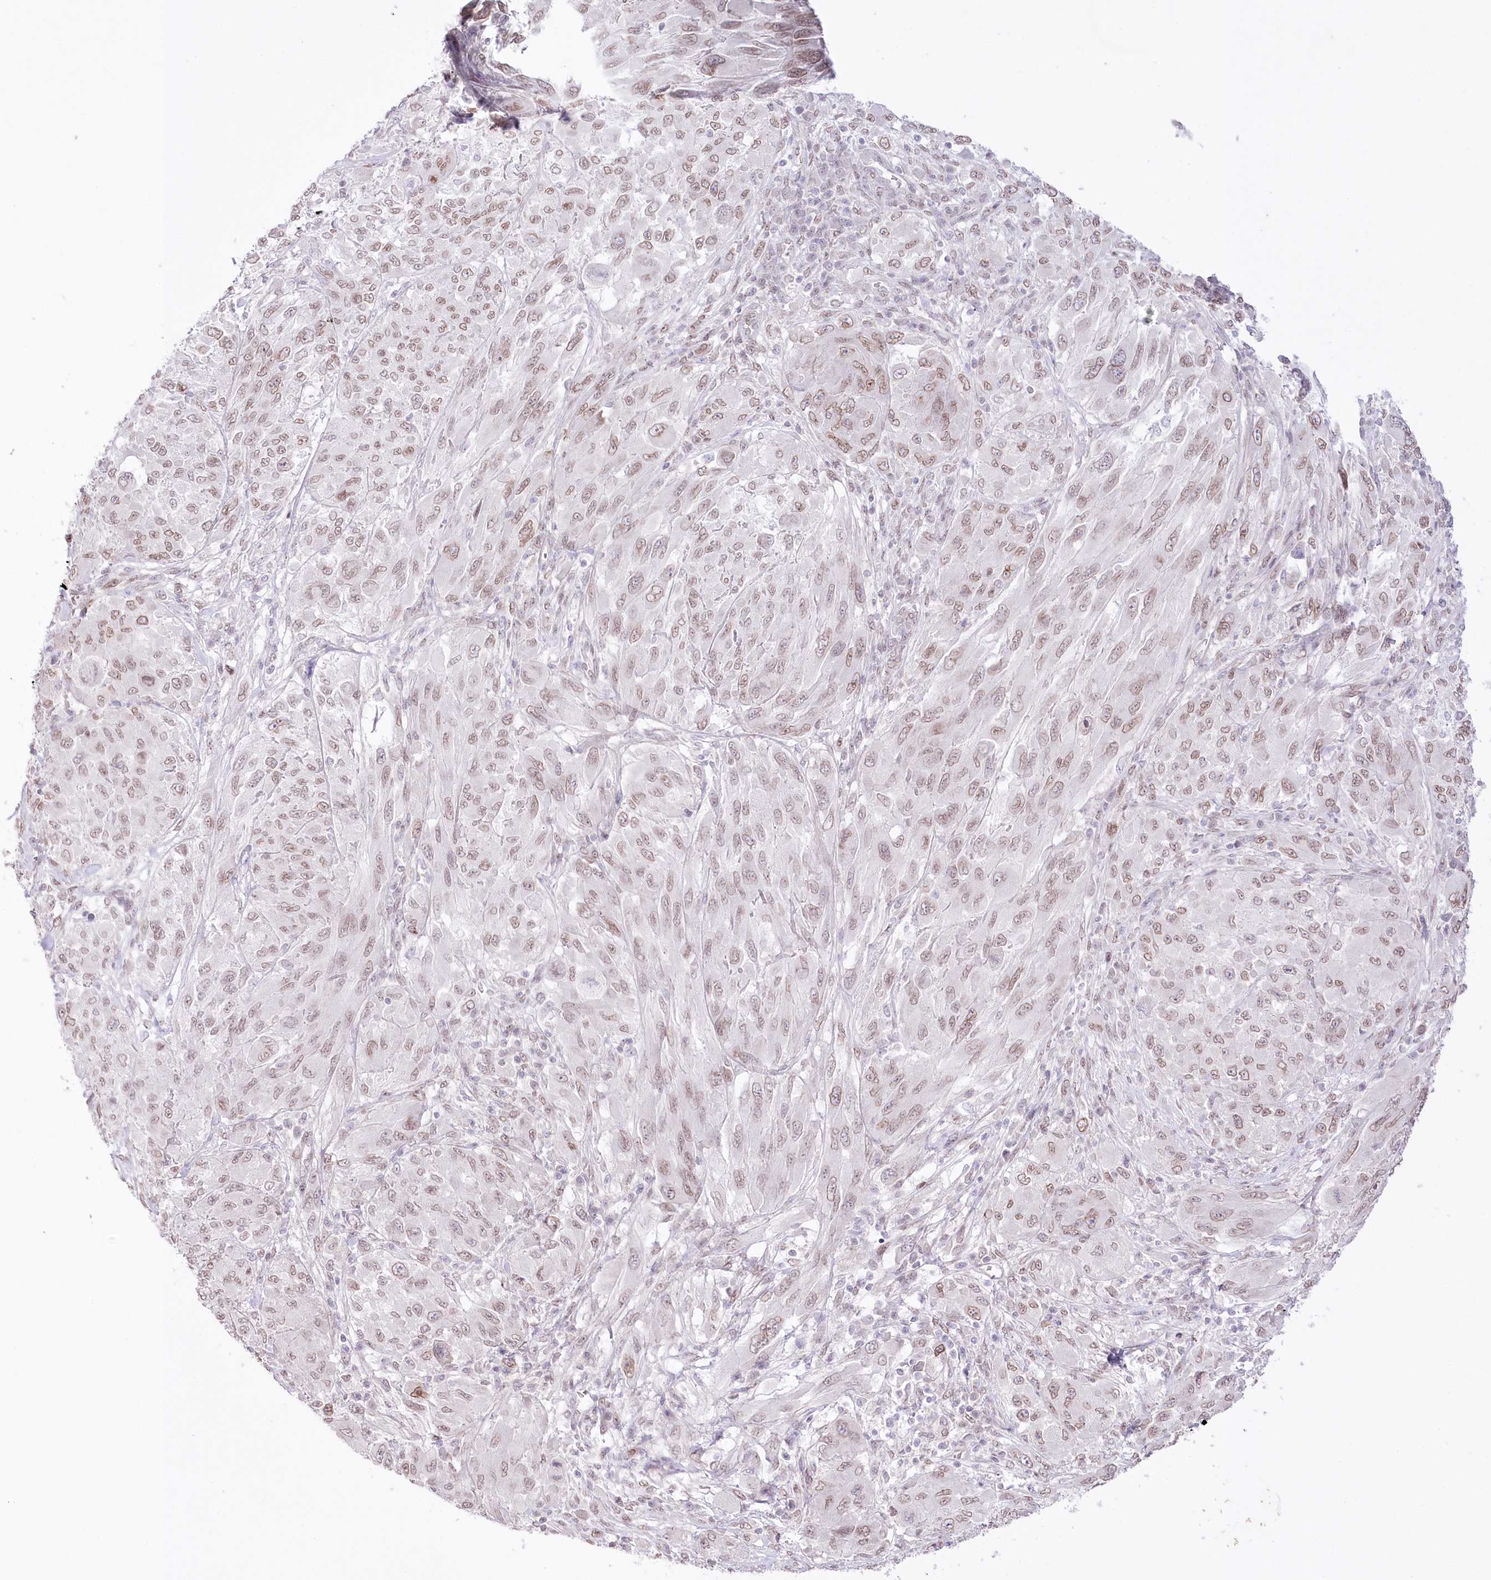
{"staining": {"intensity": "weak", "quantity": ">75%", "location": "nuclear"}, "tissue": "melanoma", "cell_type": "Tumor cells", "image_type": "cancer", "snomed": [{"axis": "morphology", "description": "Malignant melanoma, NOS"}, {"axis": "topography", "description": "Skin"}], "caption": "Malignant melanoma stained with DAB (3,3'-diaminobenzidine) immunohistochemistry reveals low levels of weak nuclear staining in approximately >75% of tumor cells. (brown staining indicates protein expression, while blue staining denotes nuclei).", "gene": "SLC39A10", "patient": {"sex": "female", "age": 91}}